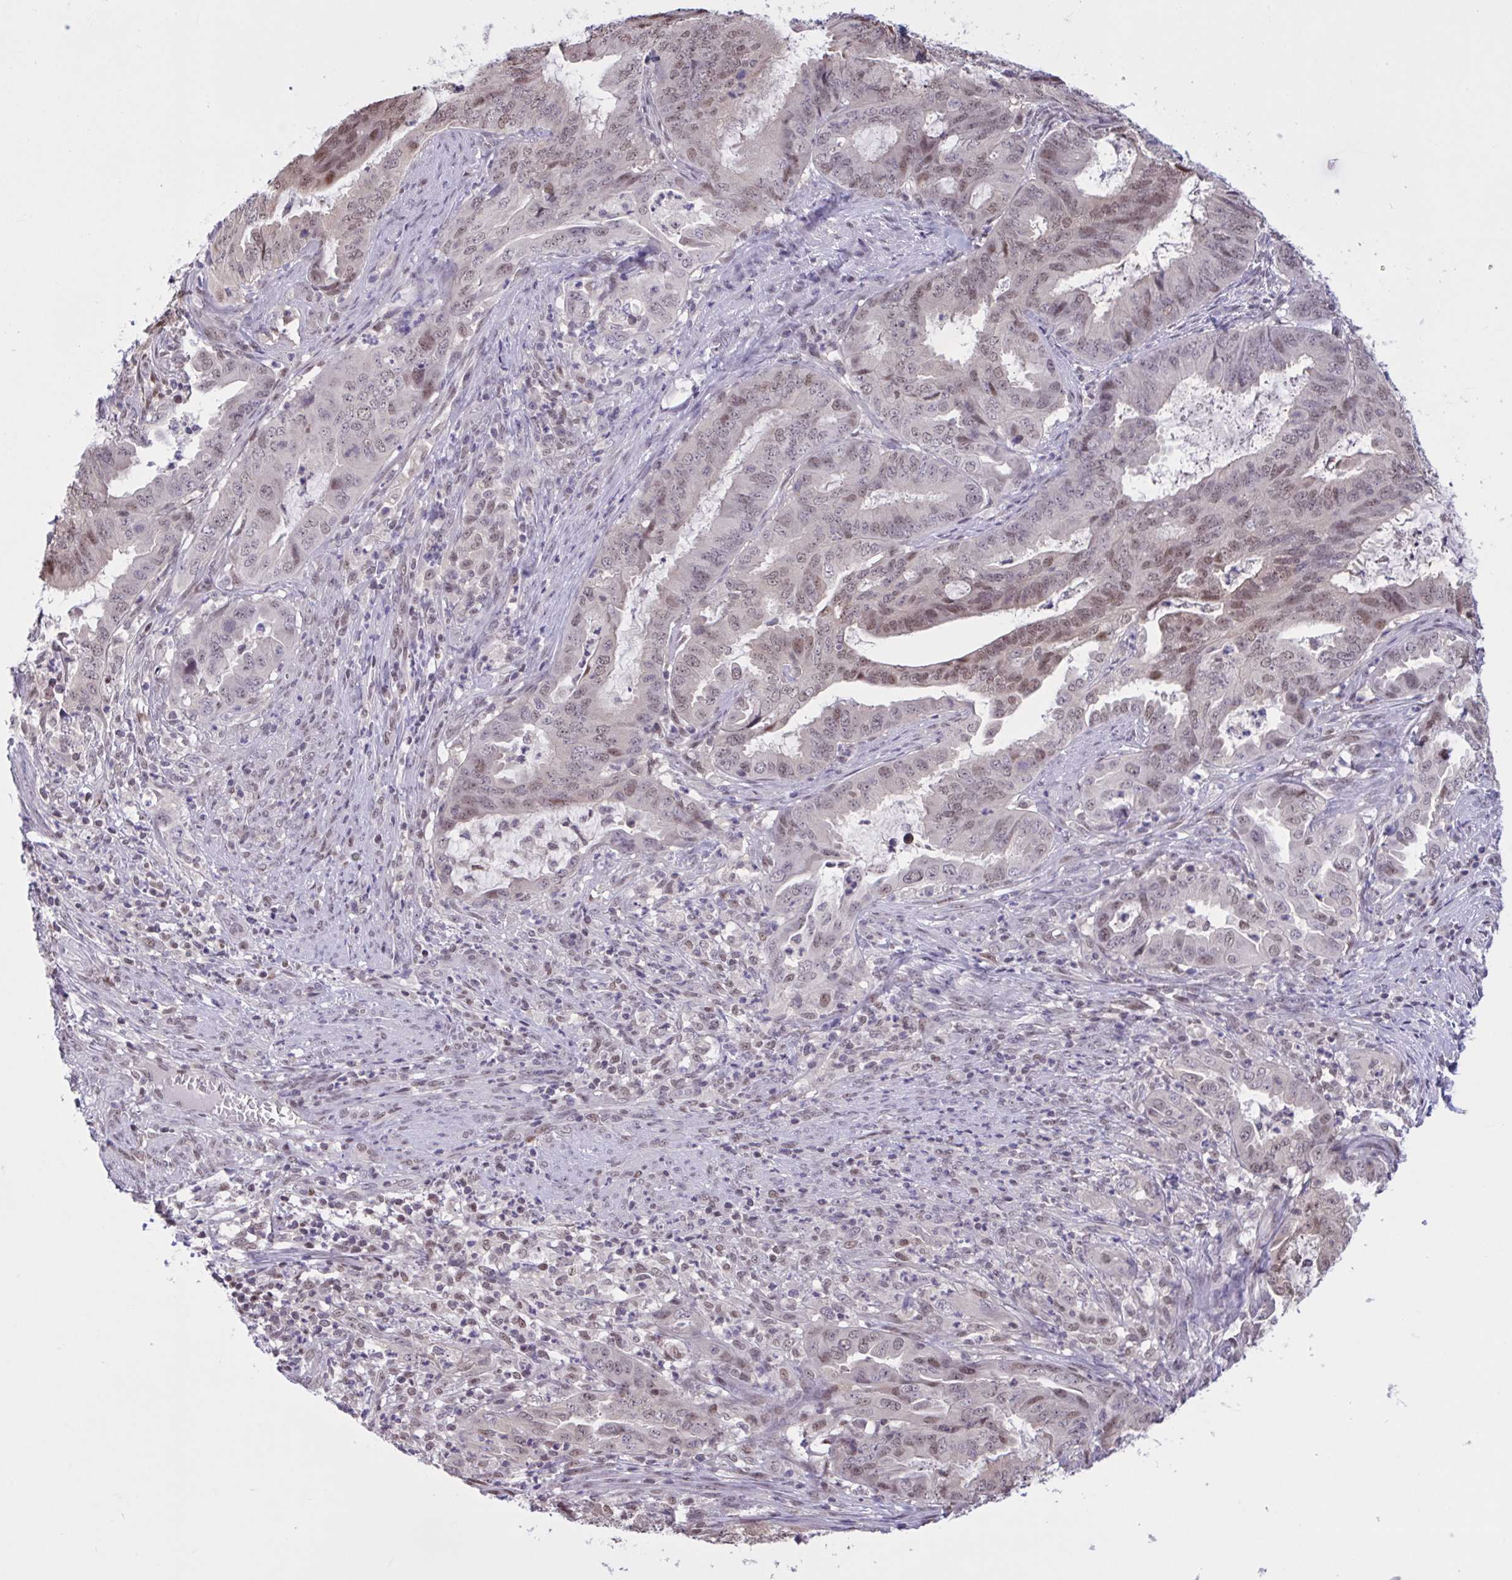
{"staining": {"intensity": "weak", "quantity": "25%-75%", "location": "nuclear"}, "tissue": "endometrial cancer", "cell_type": "Tumor cells", "image_type": "cancer", "snomed": [{"axis": "morphology", "description": "Adenocarcinoma, NOS"}, {"axis": "topography", "description": "Endometrium"}], "caption": "Weak nuclear staining for a protein is appreciated in approximately 25%-75% of tumor cells of endometrial adenocarcinoma using immunohistochemistry (IHC).", "gene": "RBL1", "patient": {"sex": "female", "age": 51}}